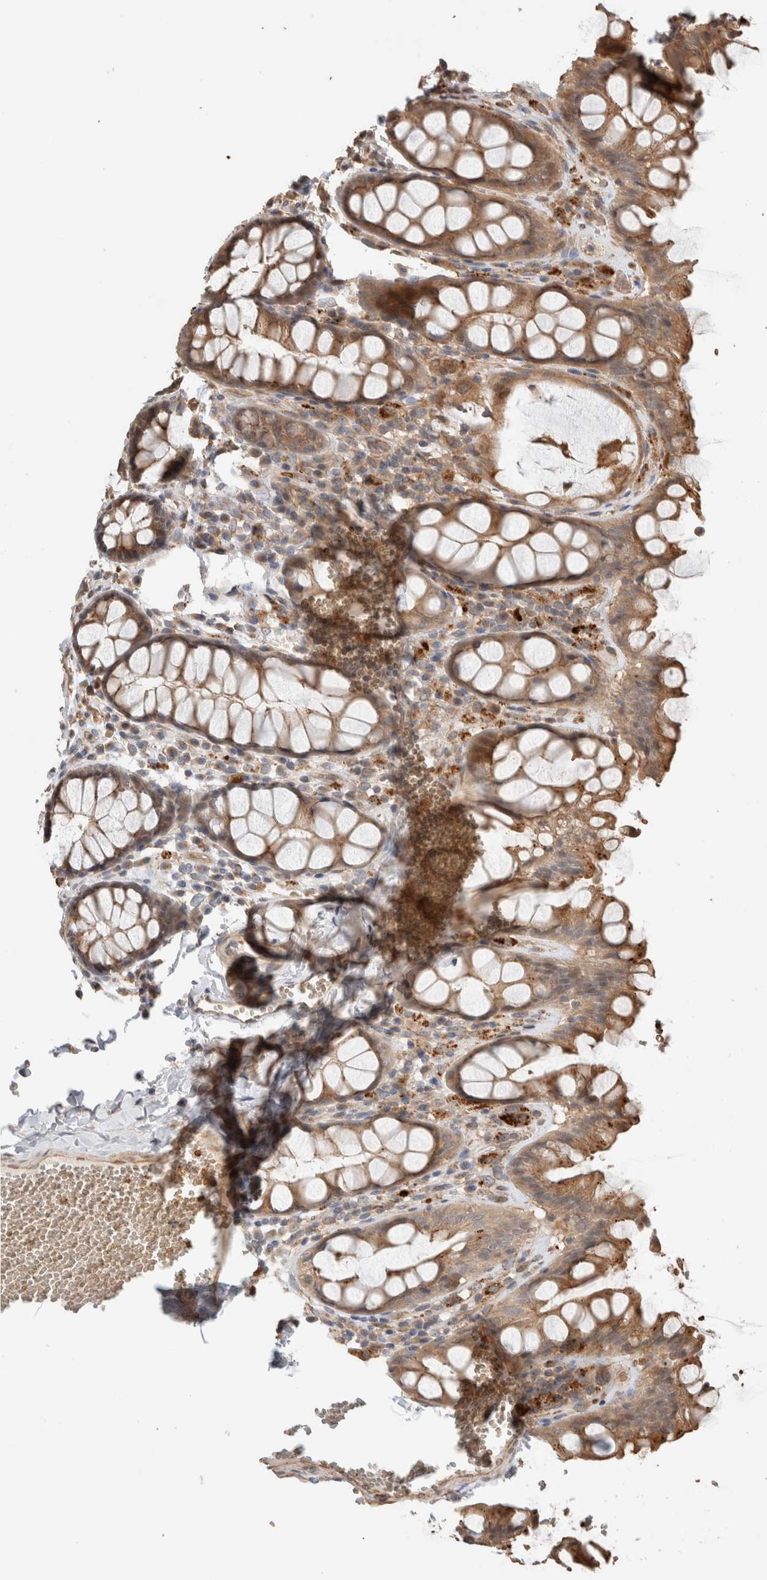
{"staining": {"intensity": "moderate", "quantity": ">75%", "location": "cytoplasmic/membranous"}, "tissue": "rectum", "cell_type": "Glandular cells", "image_type": "normal", "snomed": [{"axis": "morphology", "description": "Normal tissue, NOS"}, {"axis": "topography", "description": "Rectum"}], "caption": "Protein staining of benign rectum shows moderate cytoplasmic/membranous staining in about >75% of glandular cells. (DAB = brown stain, brightfield microscopy at high magnification).", "gene": "OTUD6B", "patient": {"sex": "male", "age": 64}}